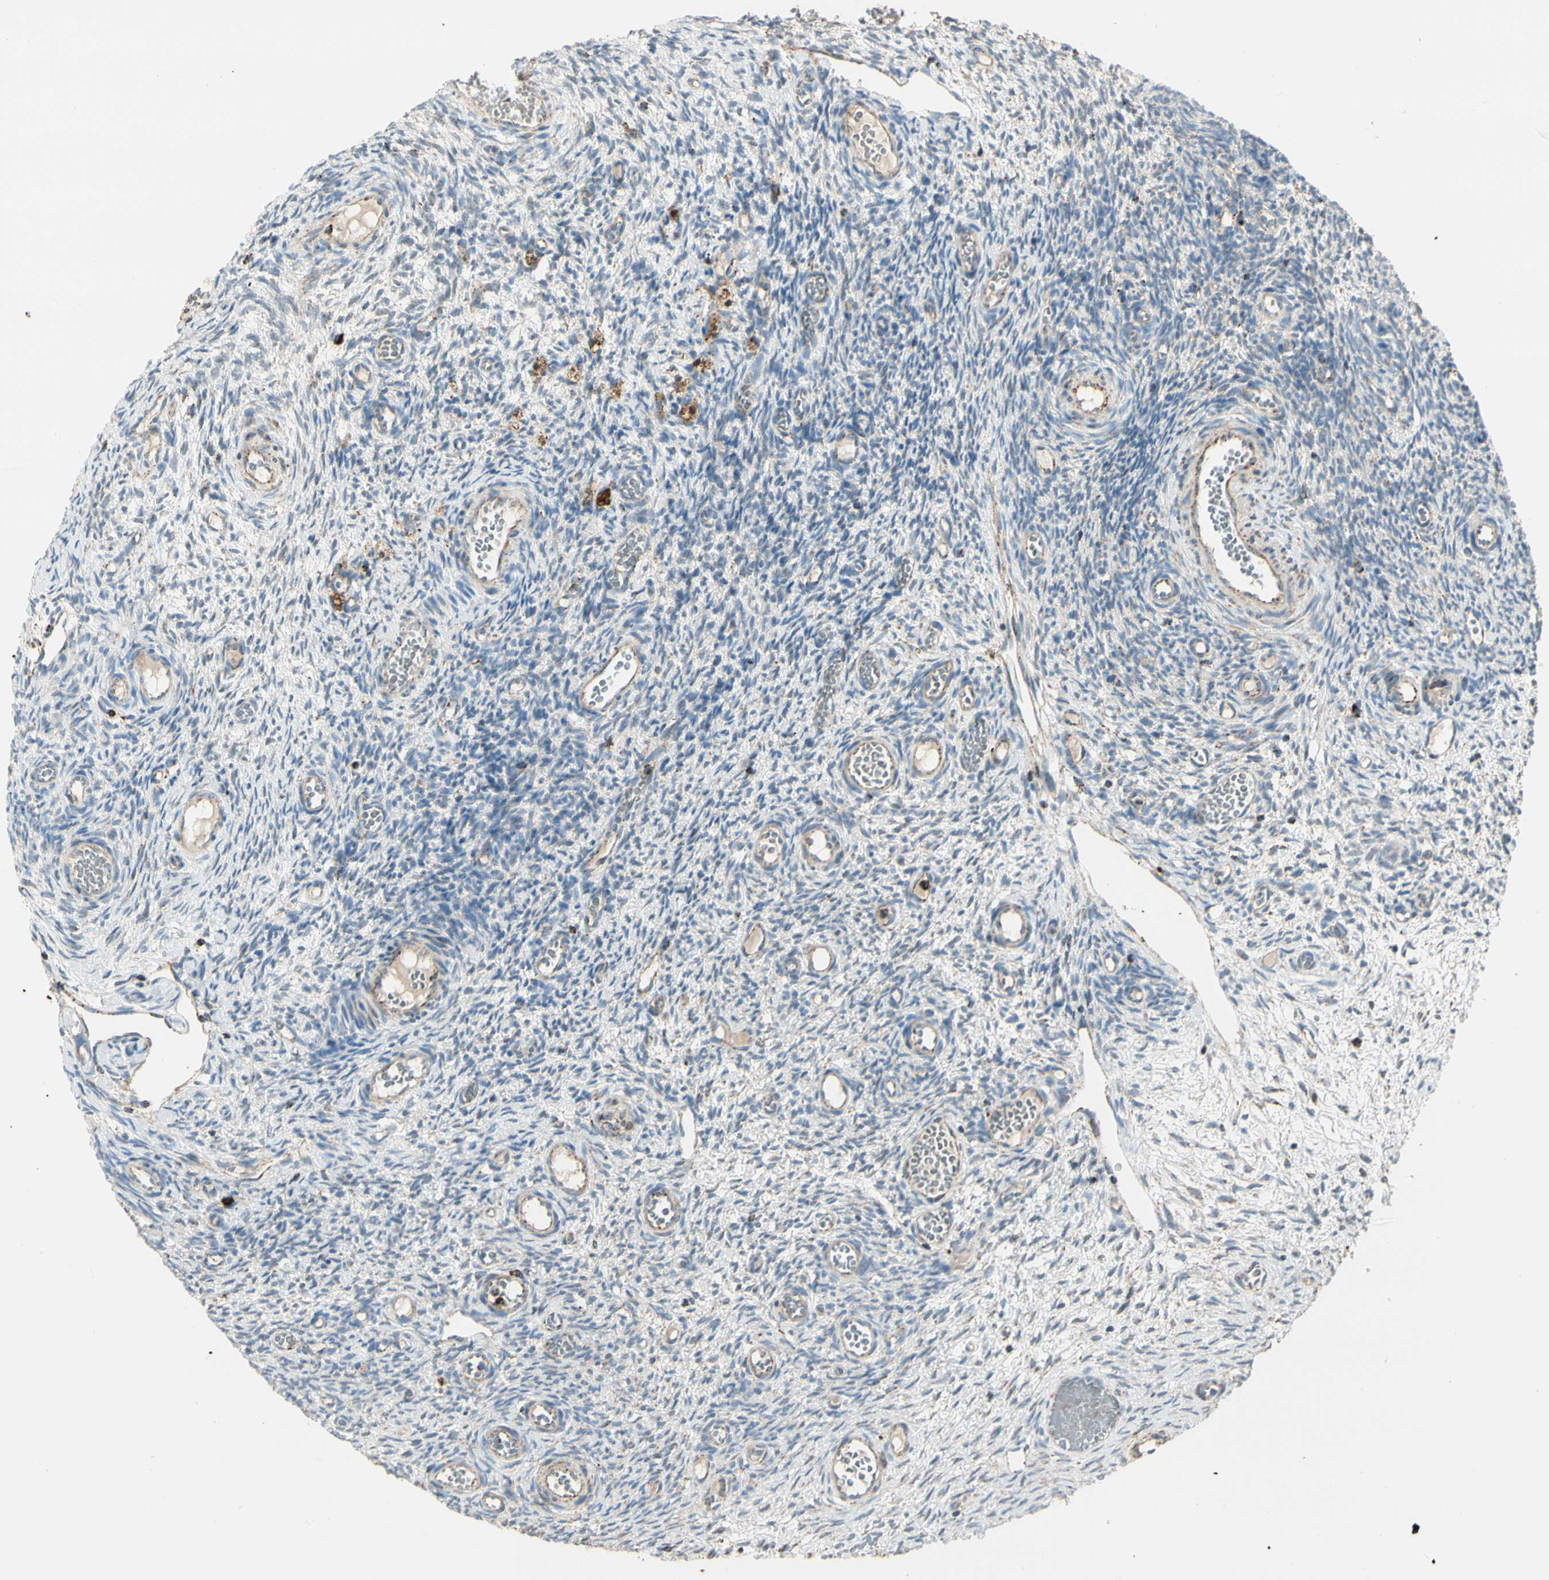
{"staining": {"intensity": "weak", "quantity": "25%-75%", "location": "cytoplasmic/membranous"}, "tissue": "ovary", "cell_type": "Ovarian stroma cells", "image_type": "normal", "snomed": [{"axis": "morphology", "description": "Normal tissue, NOS"}, {"axis": "topography", "description": "Ovary"}], "caption": "Immunohistochemistry of benign ovary exhibits low levels of weak cytoplasmic/membranous positivity in approximately 25%-75% of ovarian stroma cells.", "gene": "ME2", "patient": {"sex": "female", "age": 35}}